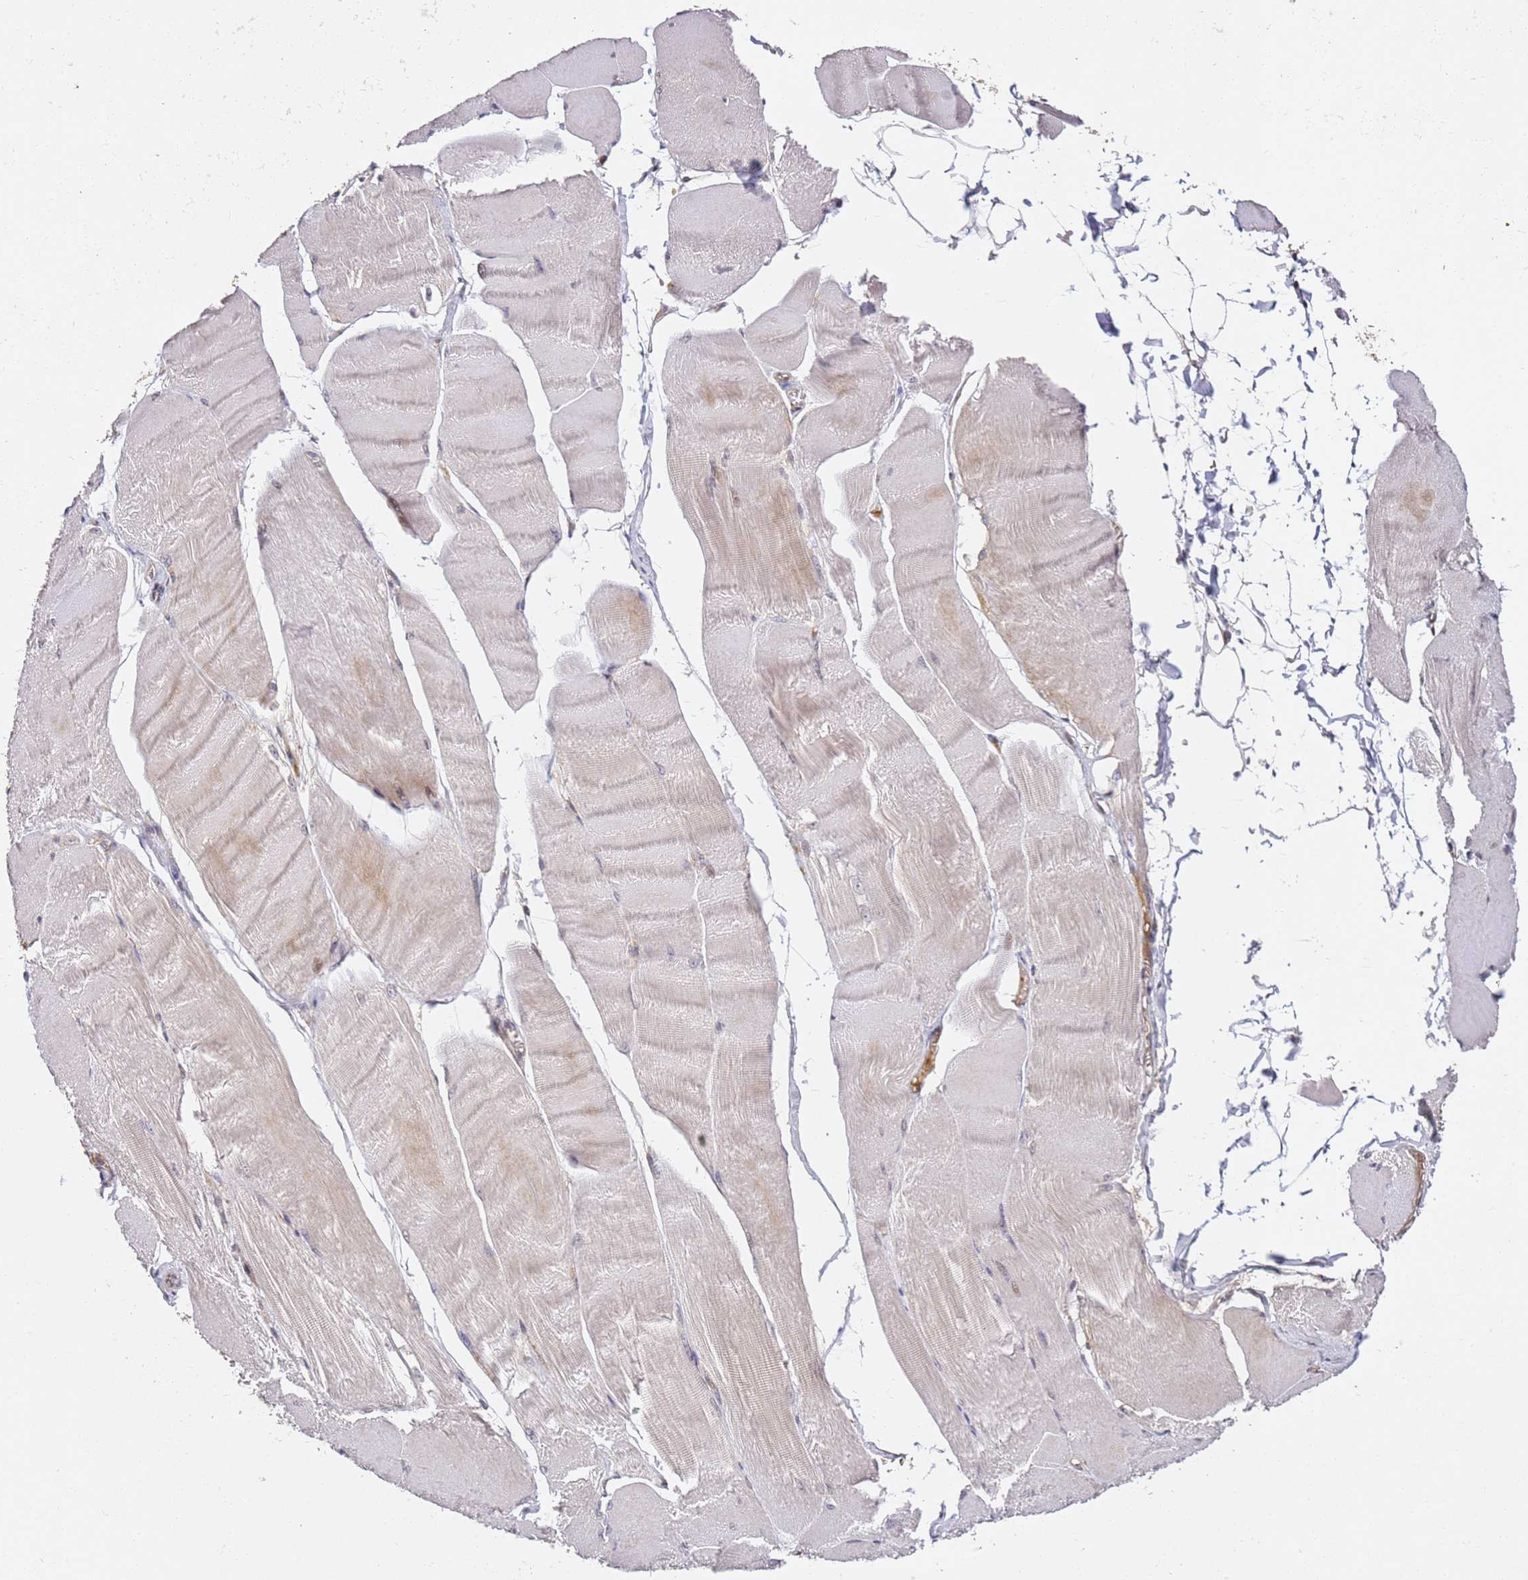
{"staining": {"intensity": "weak", "quantity": "25%-75%", "location": "cytoplasmic/membranous"}, "tissue": "skeletal muscle", "cell_type": "Myocytes", "image_type": "normal", "snomed": [{"axis": "morphology", "description": "Normal tissue, NOS"}, {"axis": "morphology", "description": "Basal cell carcinoma"}, {"axis": "topography", "description": "Skeletal muscle"}], "caption": "A brown stain highlights weak cytoplasmic/membranous expression of a protein in myocytes of unremarkable human skeletal muscle. (Stains: DAB (3,3'-diaminobenzidine) in brown, nuclei in blue, Microscopy: brightfield microscopy at high magnification).", "gene": "OSBPL2", "patient": {"sex": "female", "age": 64}}